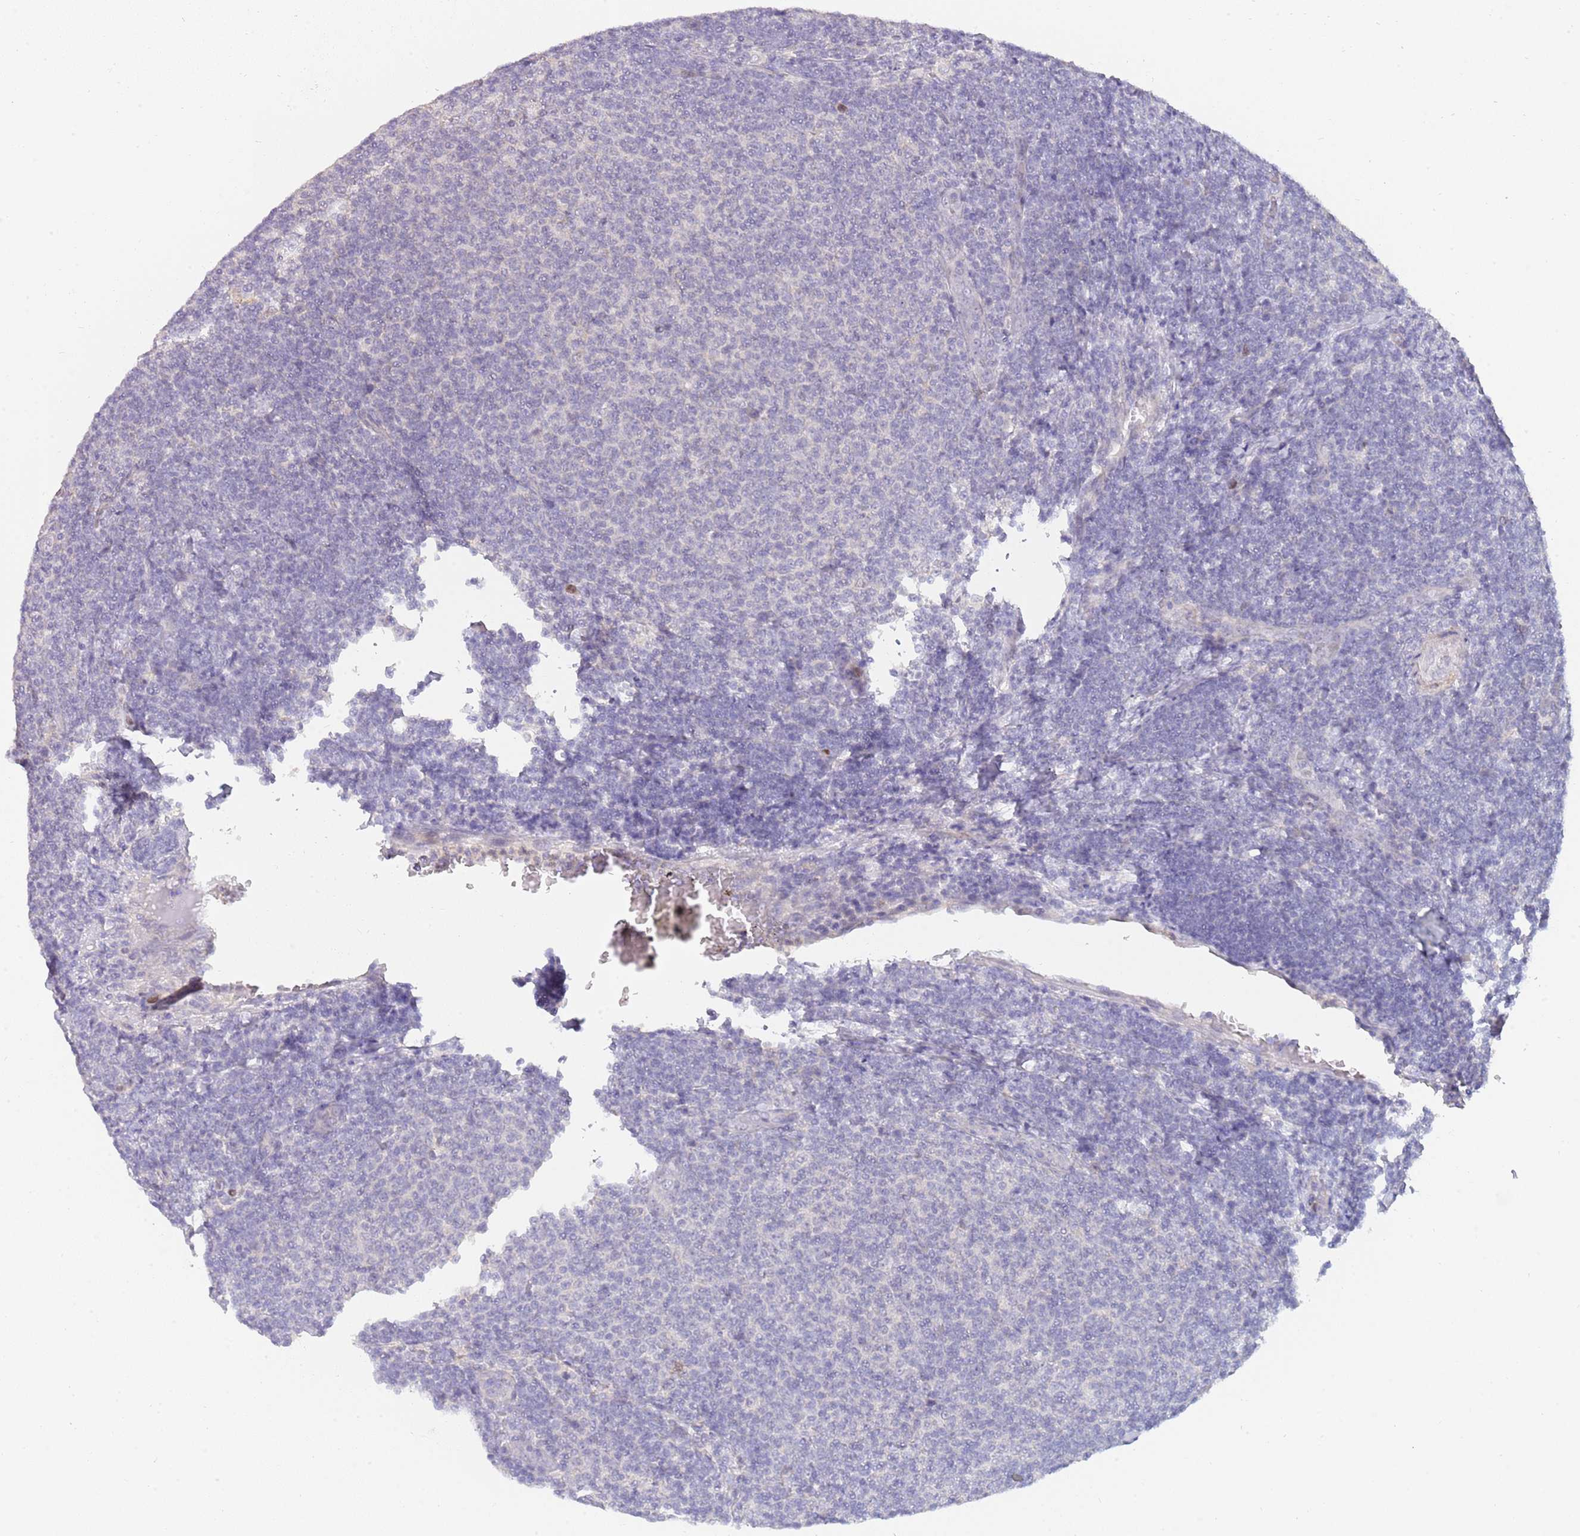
{"staining": {"intensity": "negative", "quantity": "none", "location": "none"}, "tissue": "lymphoma", "cell_type": "Tumor cells", "image_type": "cancer", "snomed": [{"axis": "morphology", "description": "Malignant lymphoma, non-Hodgkin's type, Low grade"}, {"axis": "topography", "description": "Lymph node"}], "caption": "An immunohistochemistry histopathology image of malignant lymphoma, non-Hodgkin's type (low-grade) is shown. There is no staining in tumor cells of malignant lymphoma, non-Hodgkin's type (low-grade).", "gene": "PIMREG", "patient": {"sex": "male", "age": 66}}